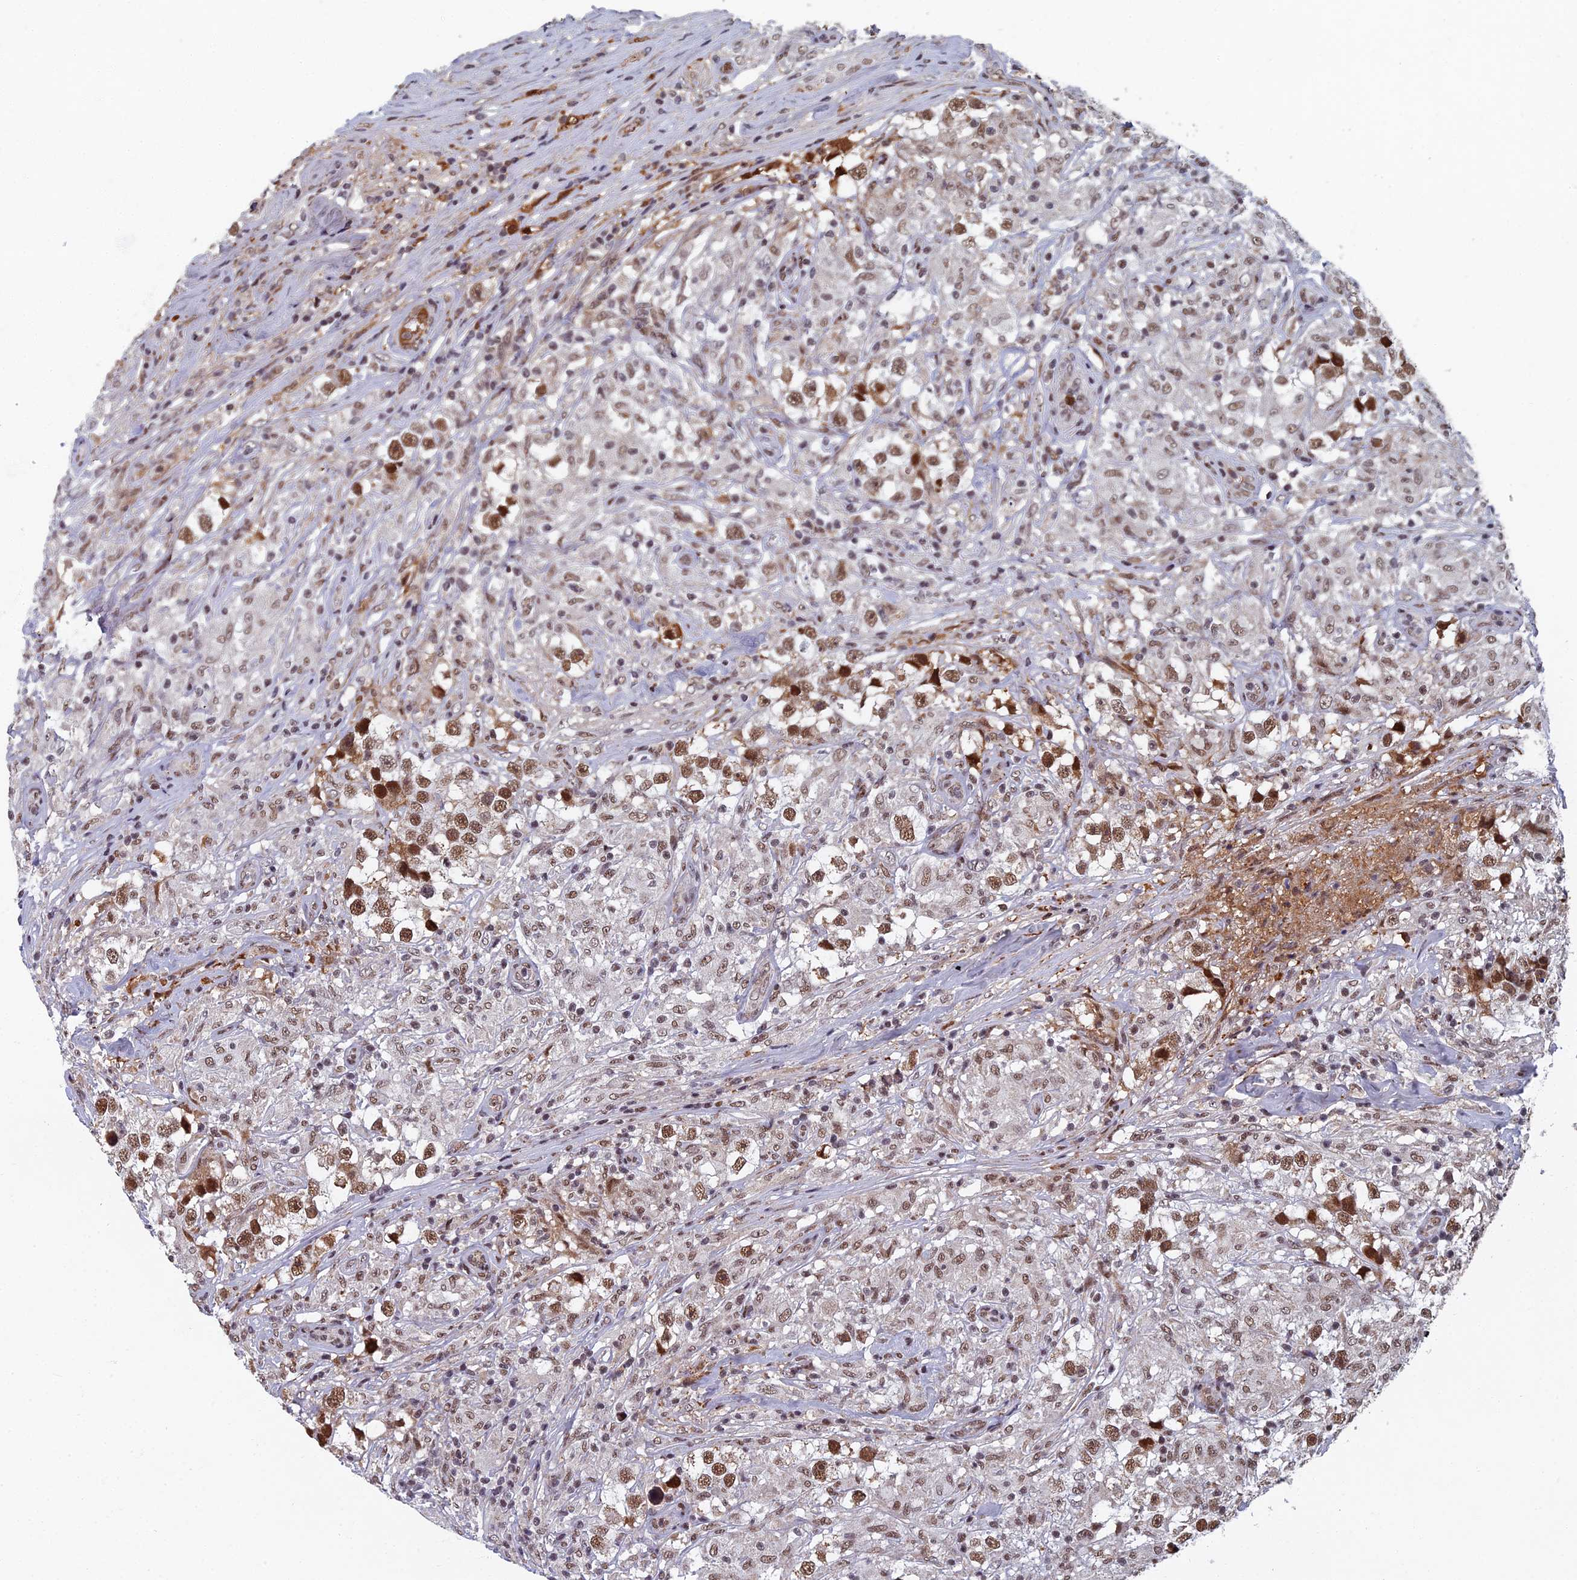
{"staining": {"intensity": "moderate", "quantity": ">75%", "location": "nuclear"}, "tissue": "testis cancer", "cell_type": "Tumor cells", "image_type": "cancer", "snomed": [{"axis": "morphology", "description": "Seminoma, NOS"}, {"axis": "topography", "description": "Testis"}], "caption": "The photomicrograph shows immunohistochemical staining of testis cancer. There is moderate nuclear positivity is present in approximately >75% of tumor cells. The protein of interest is stained brown, and the nuclei are stained in blue (DAB (3,3'-diaminobenzidine) IHC with brightfield microscopy, high magnification).", "gene": "TAF13", "patient": {"sex": "male", "age": 46}}